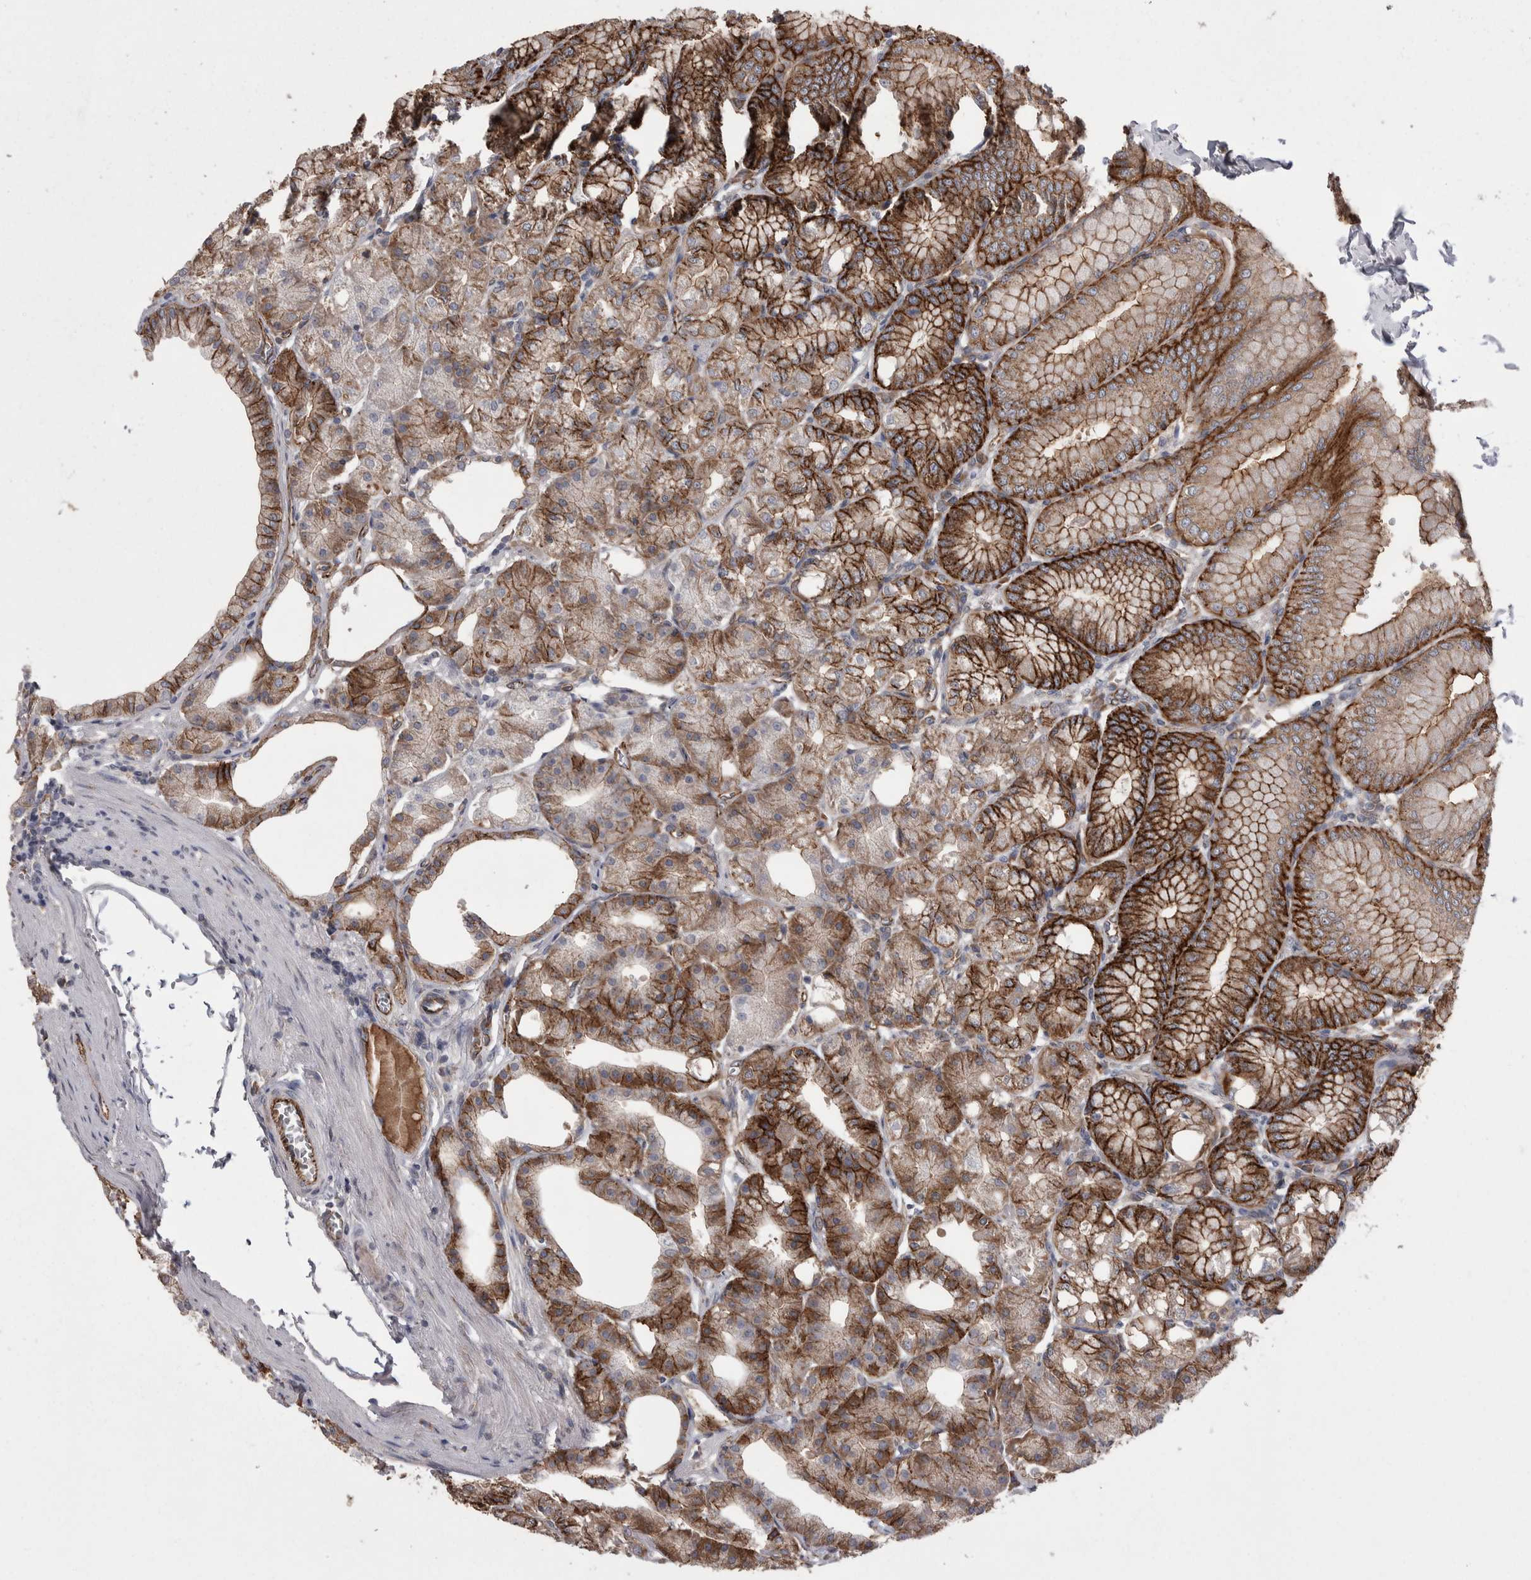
{"staining": {"intensity": "strong", "quantity": ">75%", "location": "cytoplasmic/membranous"}, "tissue": "stomach", "cell_type": "Glandular cells", "image_type": "normal", "snomed": [{"axis": "morphology", "description": "Normal tissue, NOS"}, {"axis": "topography", "description": "Stomach, lower"}], "caption": "IHC photomicrograph of benign stomach: stomach stained using immunohistochemistry demonstrates high levels of strong protein expression localized specifically in the cytoplasmic/membranous of glandular cells, appearing as a cytoplasmic/membranous brown color.", "gene": "LIMA1", "patient": {"sex": "male", "age": 71}}